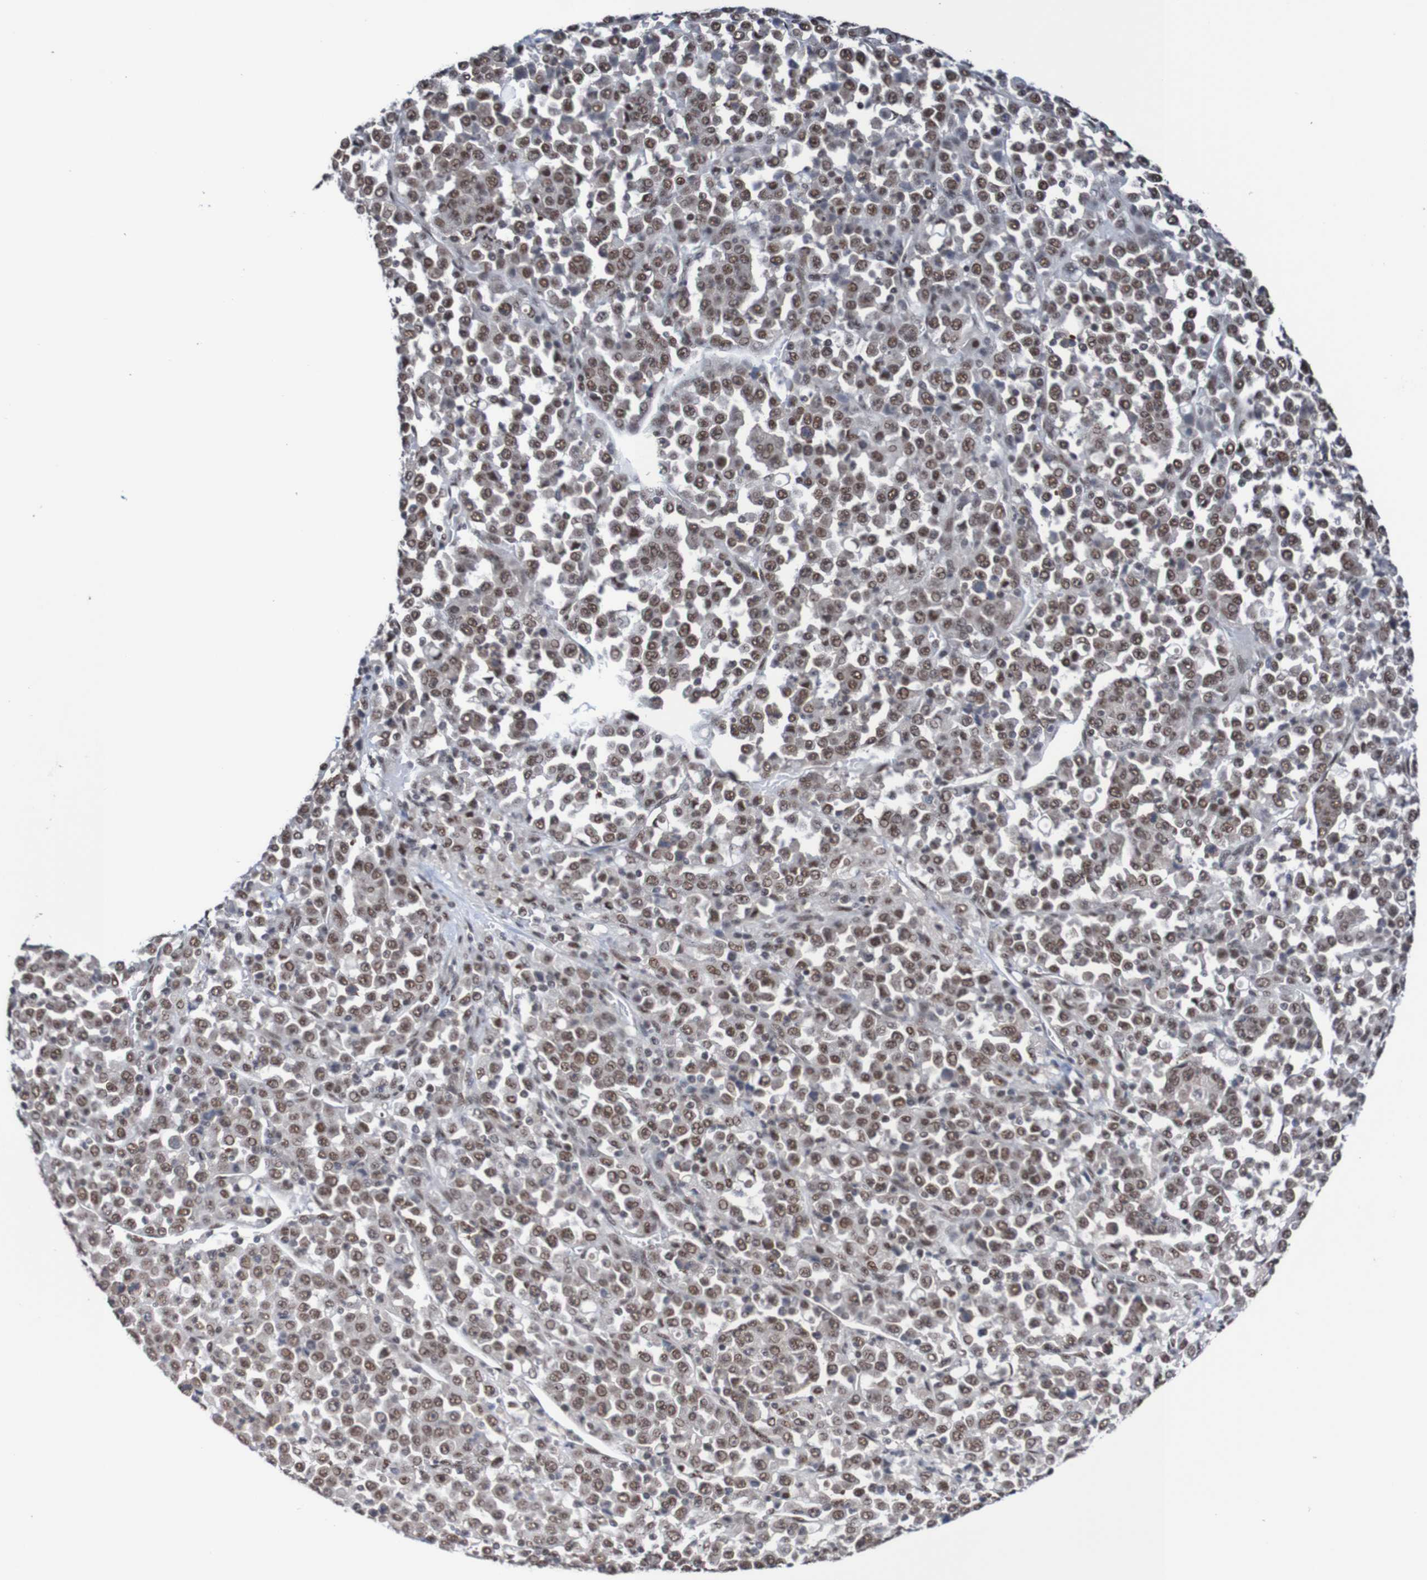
{"staining": {"intensity": "moderate", "quantity": ">75%", "location": "nuclear"}, "tissue": "stomach cancer", "cell_type": "Tumor cells", "image_type": "cancer", "snomed": [{"axis": "morphology", "description": "Normal tissue, NOS"}, {"axis": "morphology", "description": "Adenocarcinoma, NOS"}, {"axis": "topography", "description": "Stomach, upper"}, {"axis": "topography", "description": "Stomach"}], "caption": "This is an image of IHC staining of stomach cancer (adenocarcinoma), which shows moderate expression in the nuclear of tumor cells.", "gene": "CDC5L", "patient": {"sex": "male", "age": 59}}